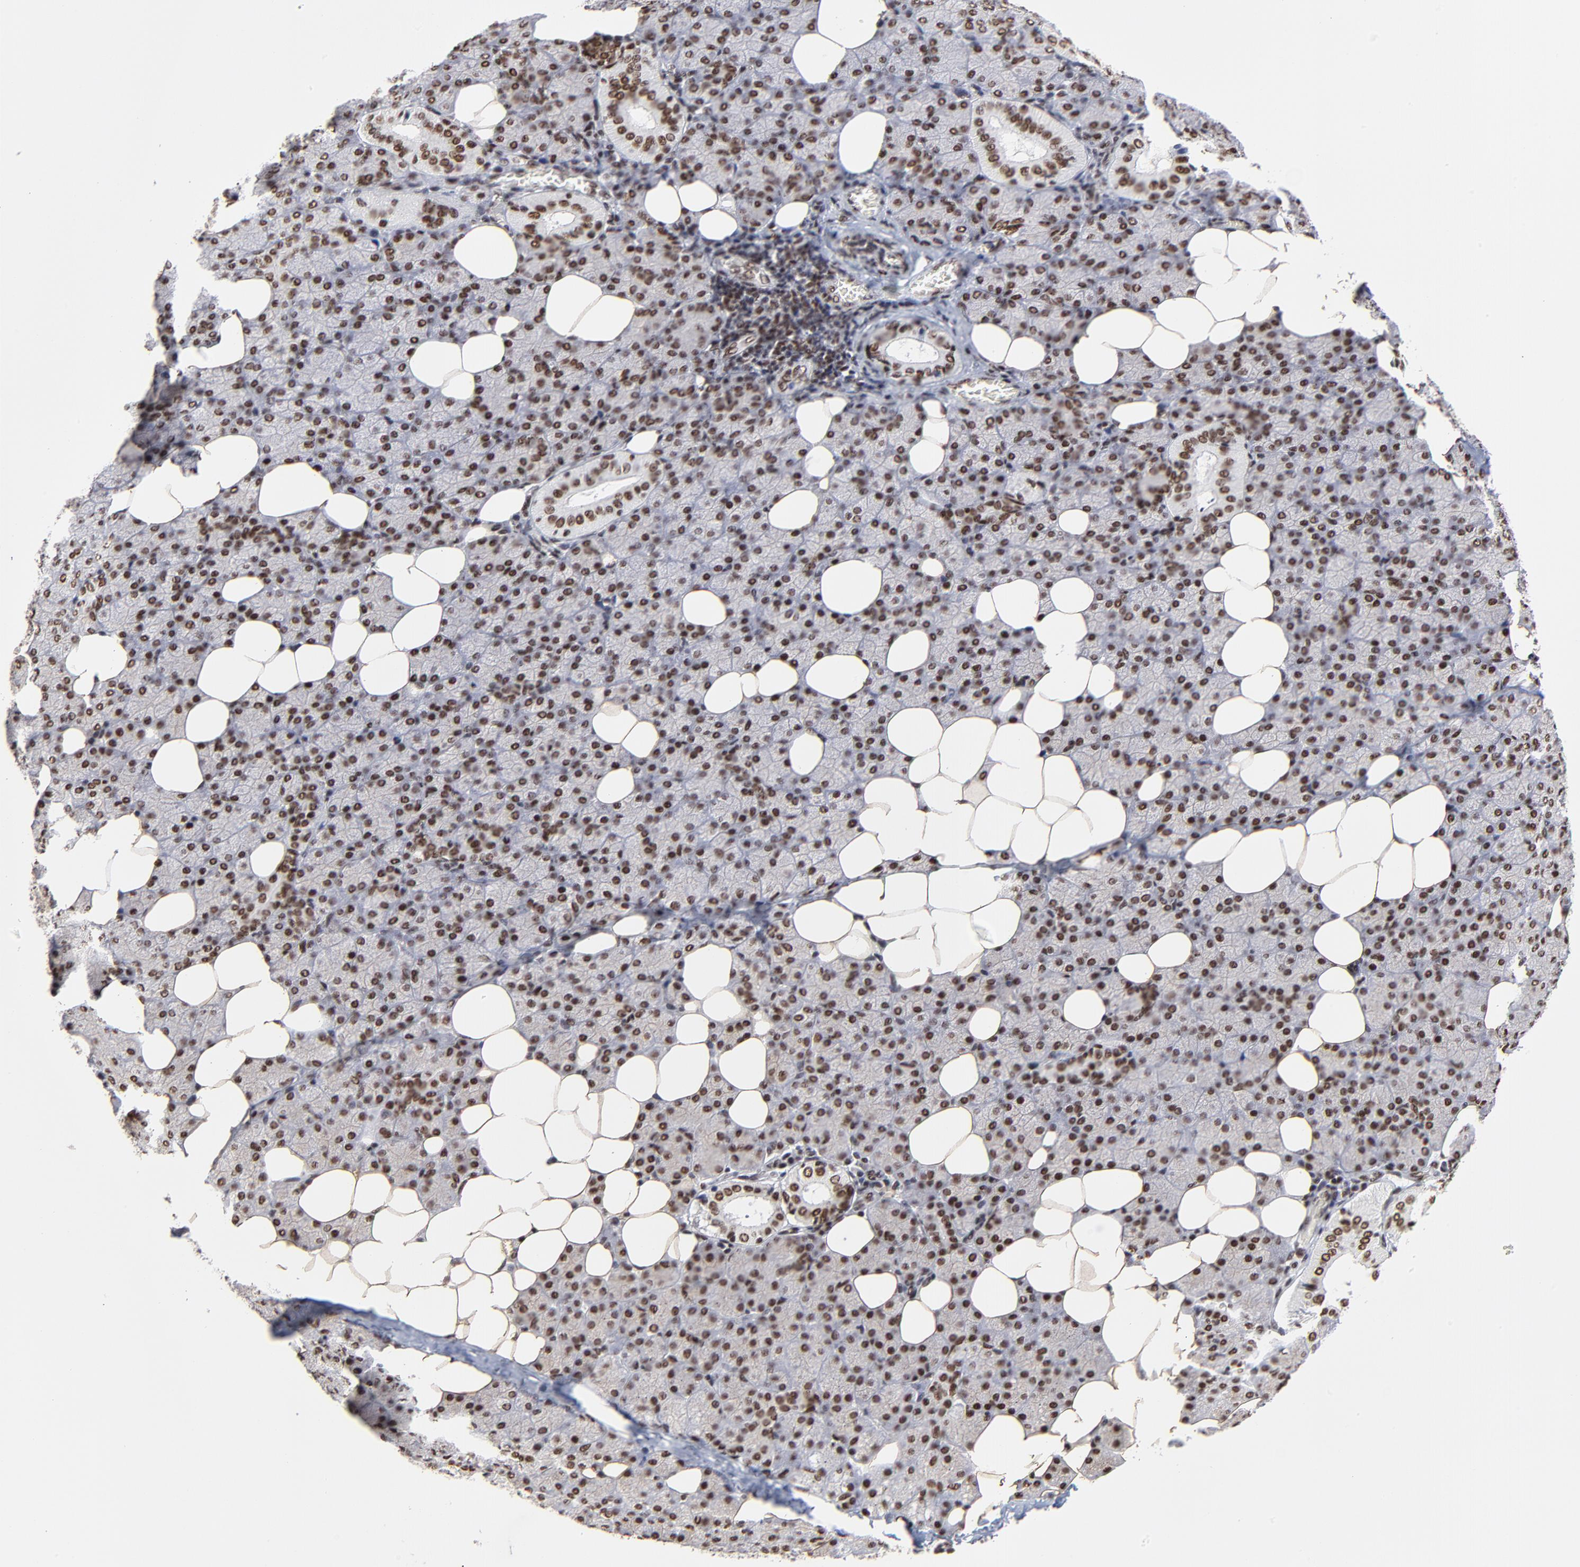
{"staining": {"intensity": "strong", "quantity": ">75%", "location": "nuclear"}, "tissue": "salivary gland", "cell_type": "Glandular cells", "image_type": "normal", "snomed": [{"axis": "morphology", "description": "Normal tissue, NOS"}, {"axis": "topography", "description": "Lymph node"}, {"axis": "topography", "description": "Salivary gland"}], "caption": "Strong nuclear protein positivity is appreciated in approximately >75% of glandular cells in salivary gland.", "gene": "ZMYM3", "patient": {"sex": "male", "age": 8}}